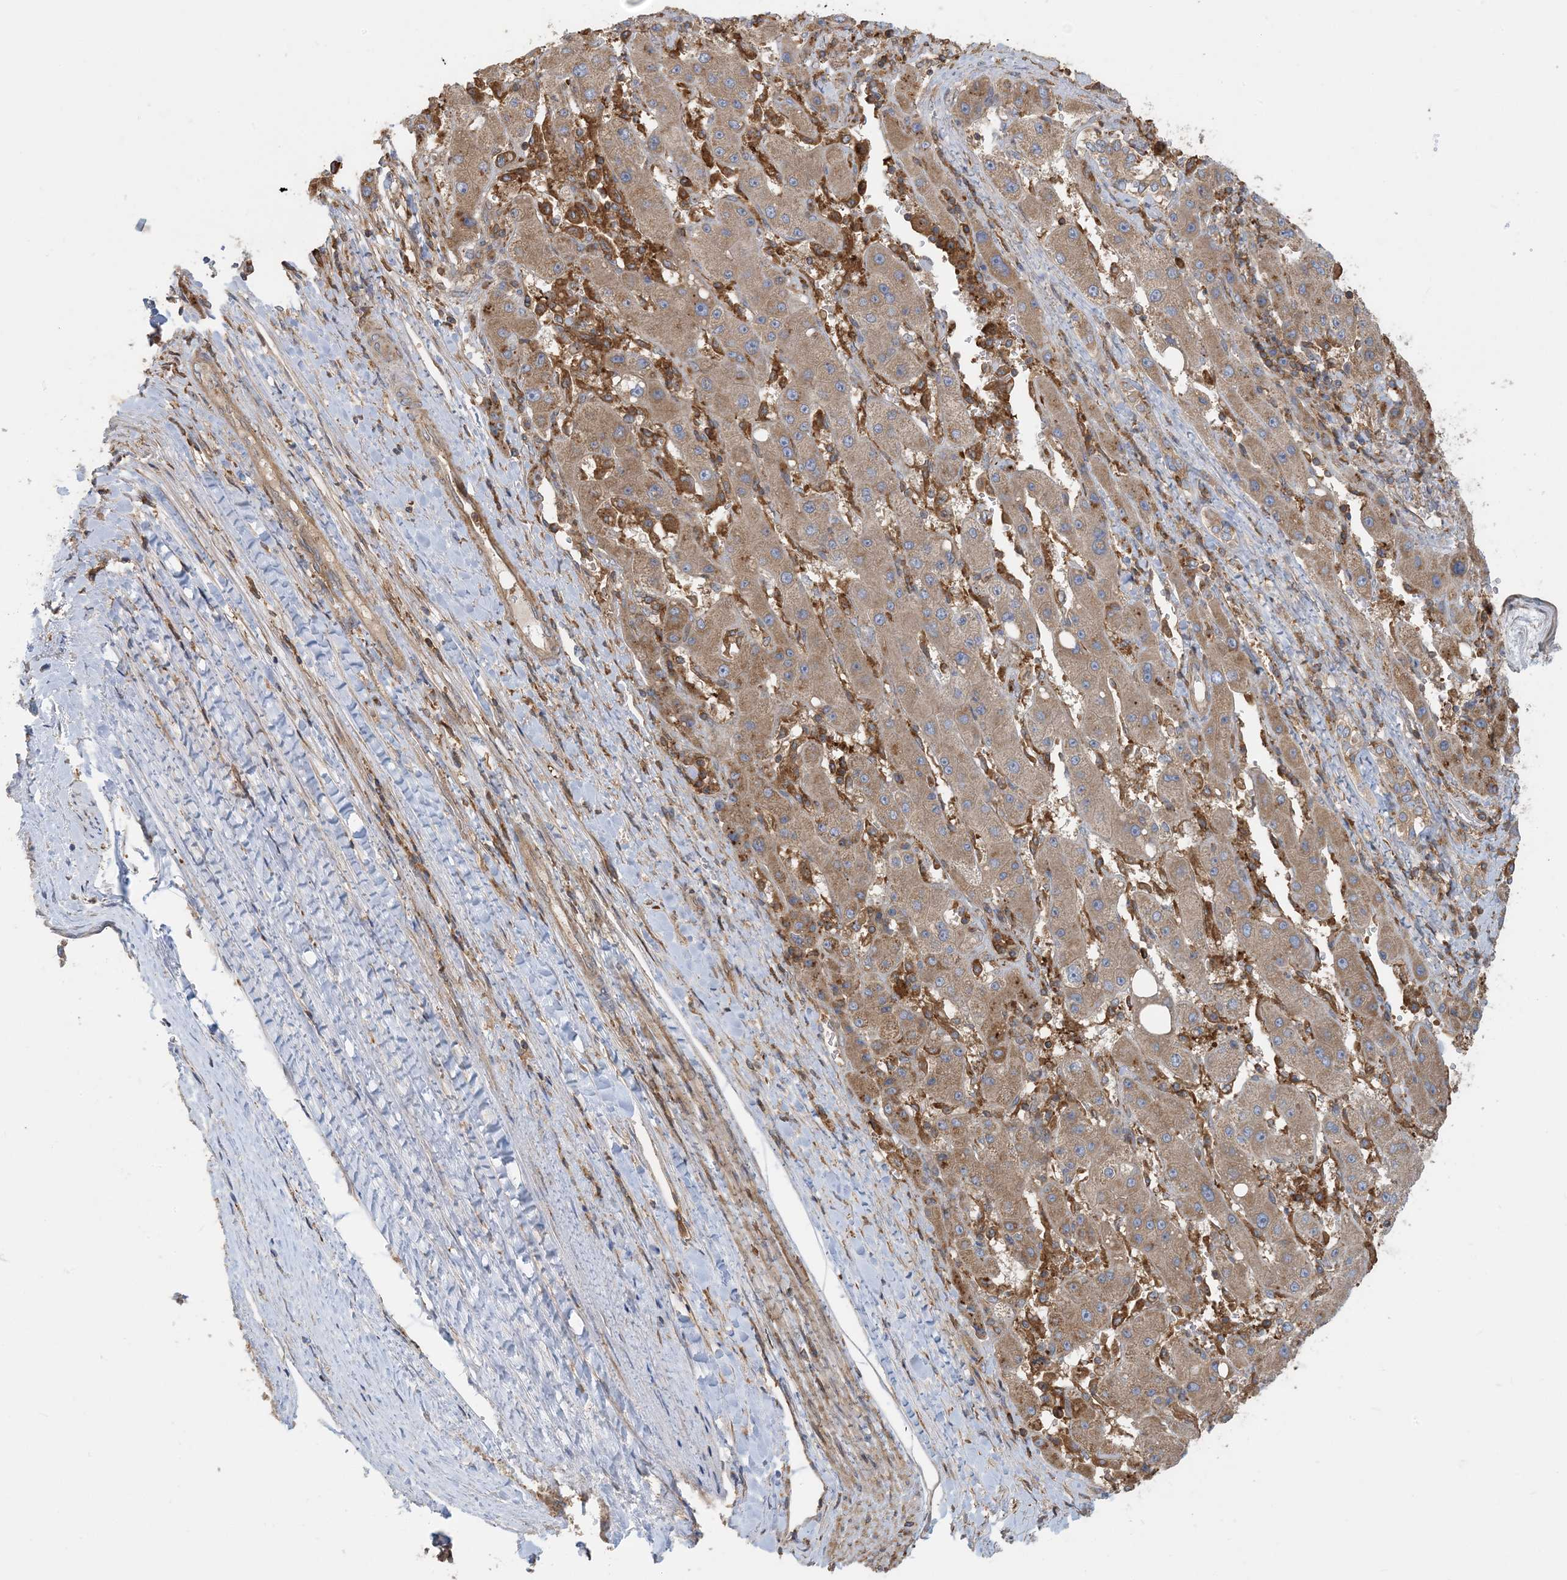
{"staining": {"intensity": "moderate", "quantity": ">75%", "location": "cytoplasmic/membranous"}, "tissue": "liver cancer", "cell_type": "Tumor cells", "image_type": "cancer", "snomed": [{"axis": "morphology", "description": "Carcinoma, Hepatocellular, NOS"}, {"axis": "topography", "description": "Liver"}], "caption": "A photomicrograph of human liver cancer stained for a protein reveals moderate cytoplasmic/membranous brown staining in tumor cells.", "gene": "SFMBT2", "patient": {"sex": "female", "age": 73}}